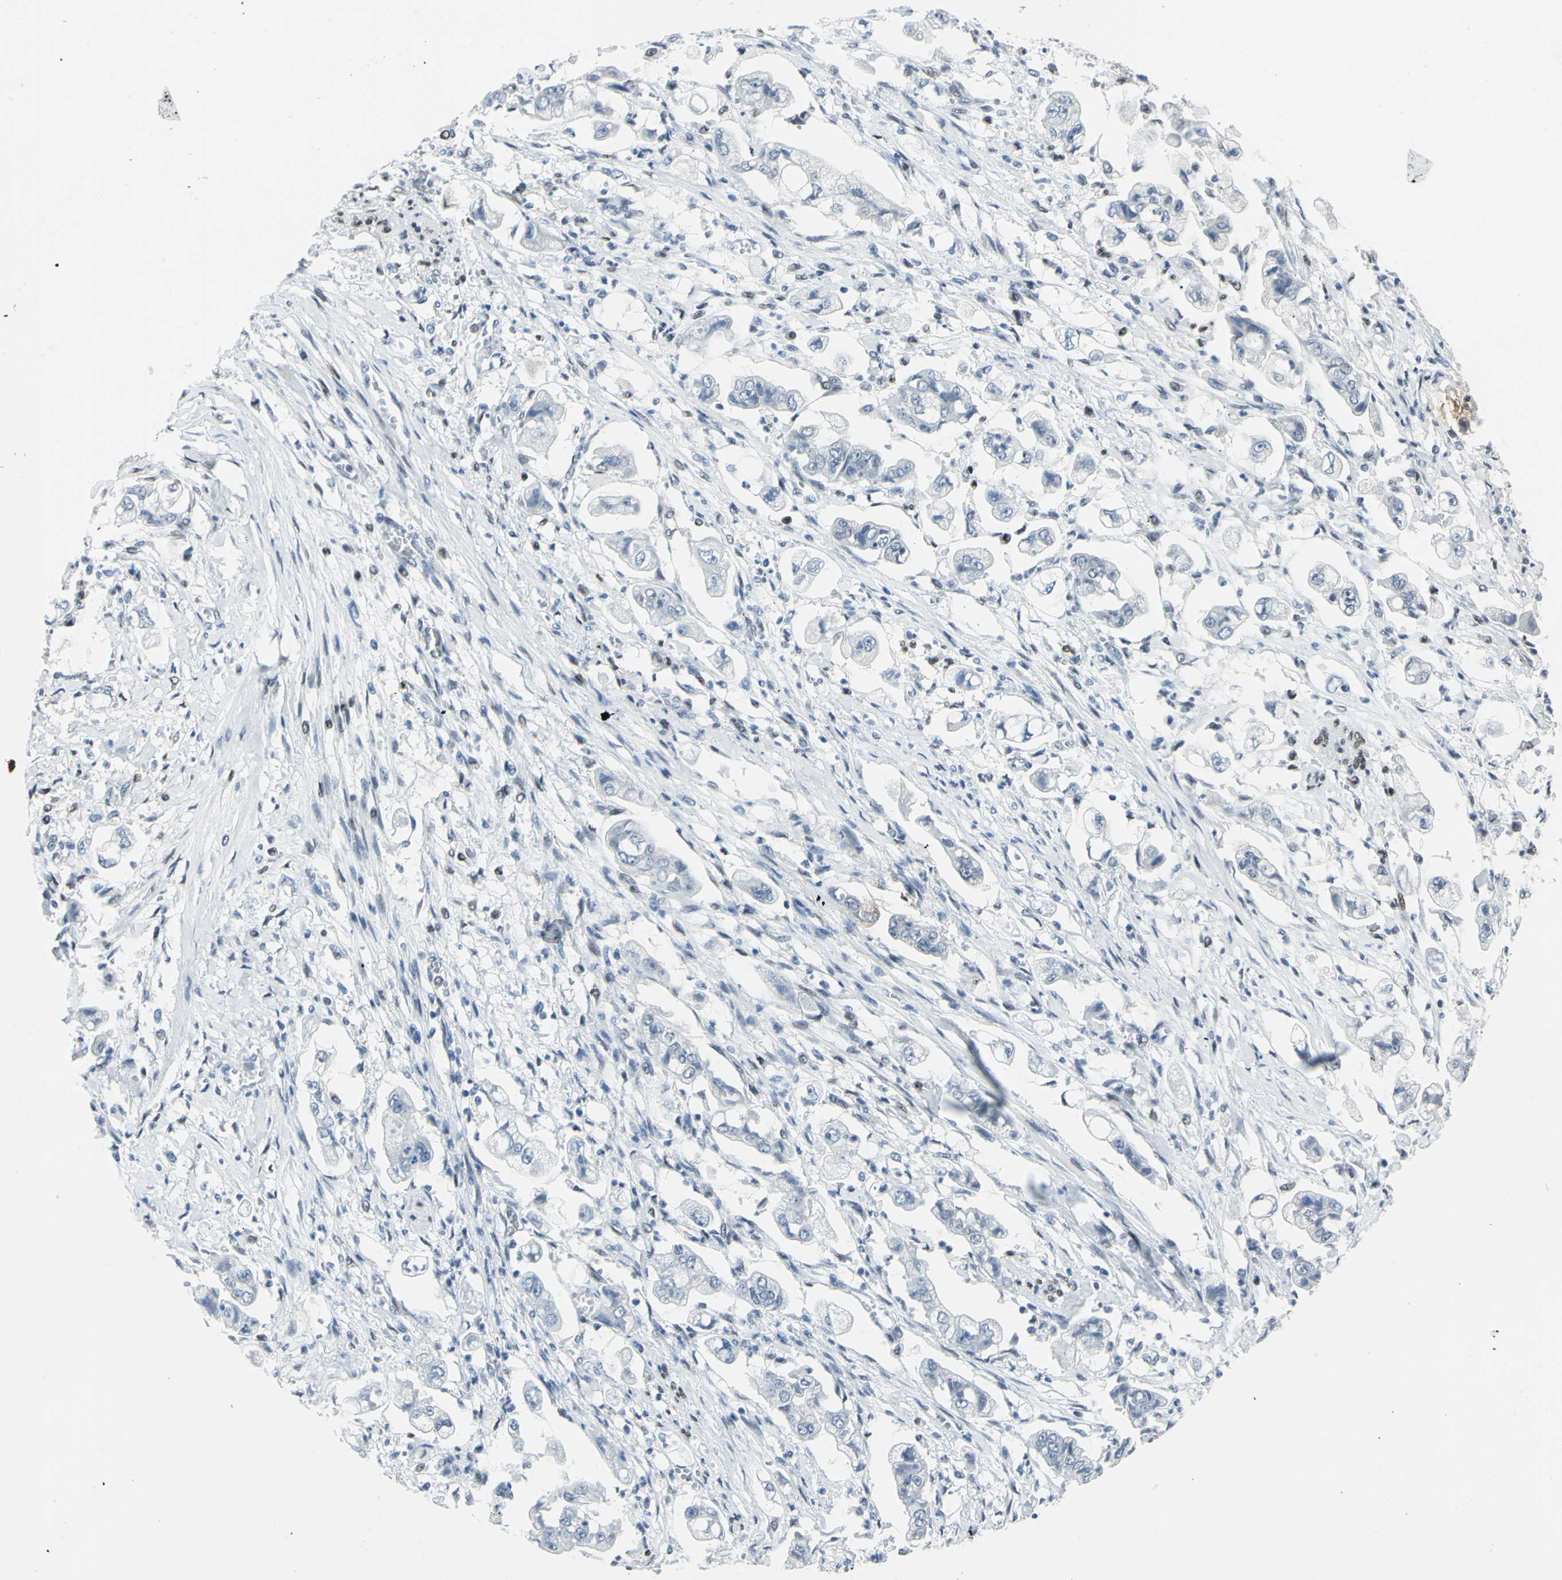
{"staining": {"intensity": "negative", "quantity": "none", "location": "none"}, "tissue": "stomach cancer", "cell_type": "Tumor cells", "image_type": "cancer", "snomed": [{"axis": "morphology", "description": "Adenocarcinoma, NOS"}, {"axis": "topography", "description": "Stomach"}], "caption": "The IHC image has no significant staining in tumor cells of adenocarcinoma (stomach) tissue.", "gene": "MEIS2", "patient": {"sex": "male", "age": 62}}